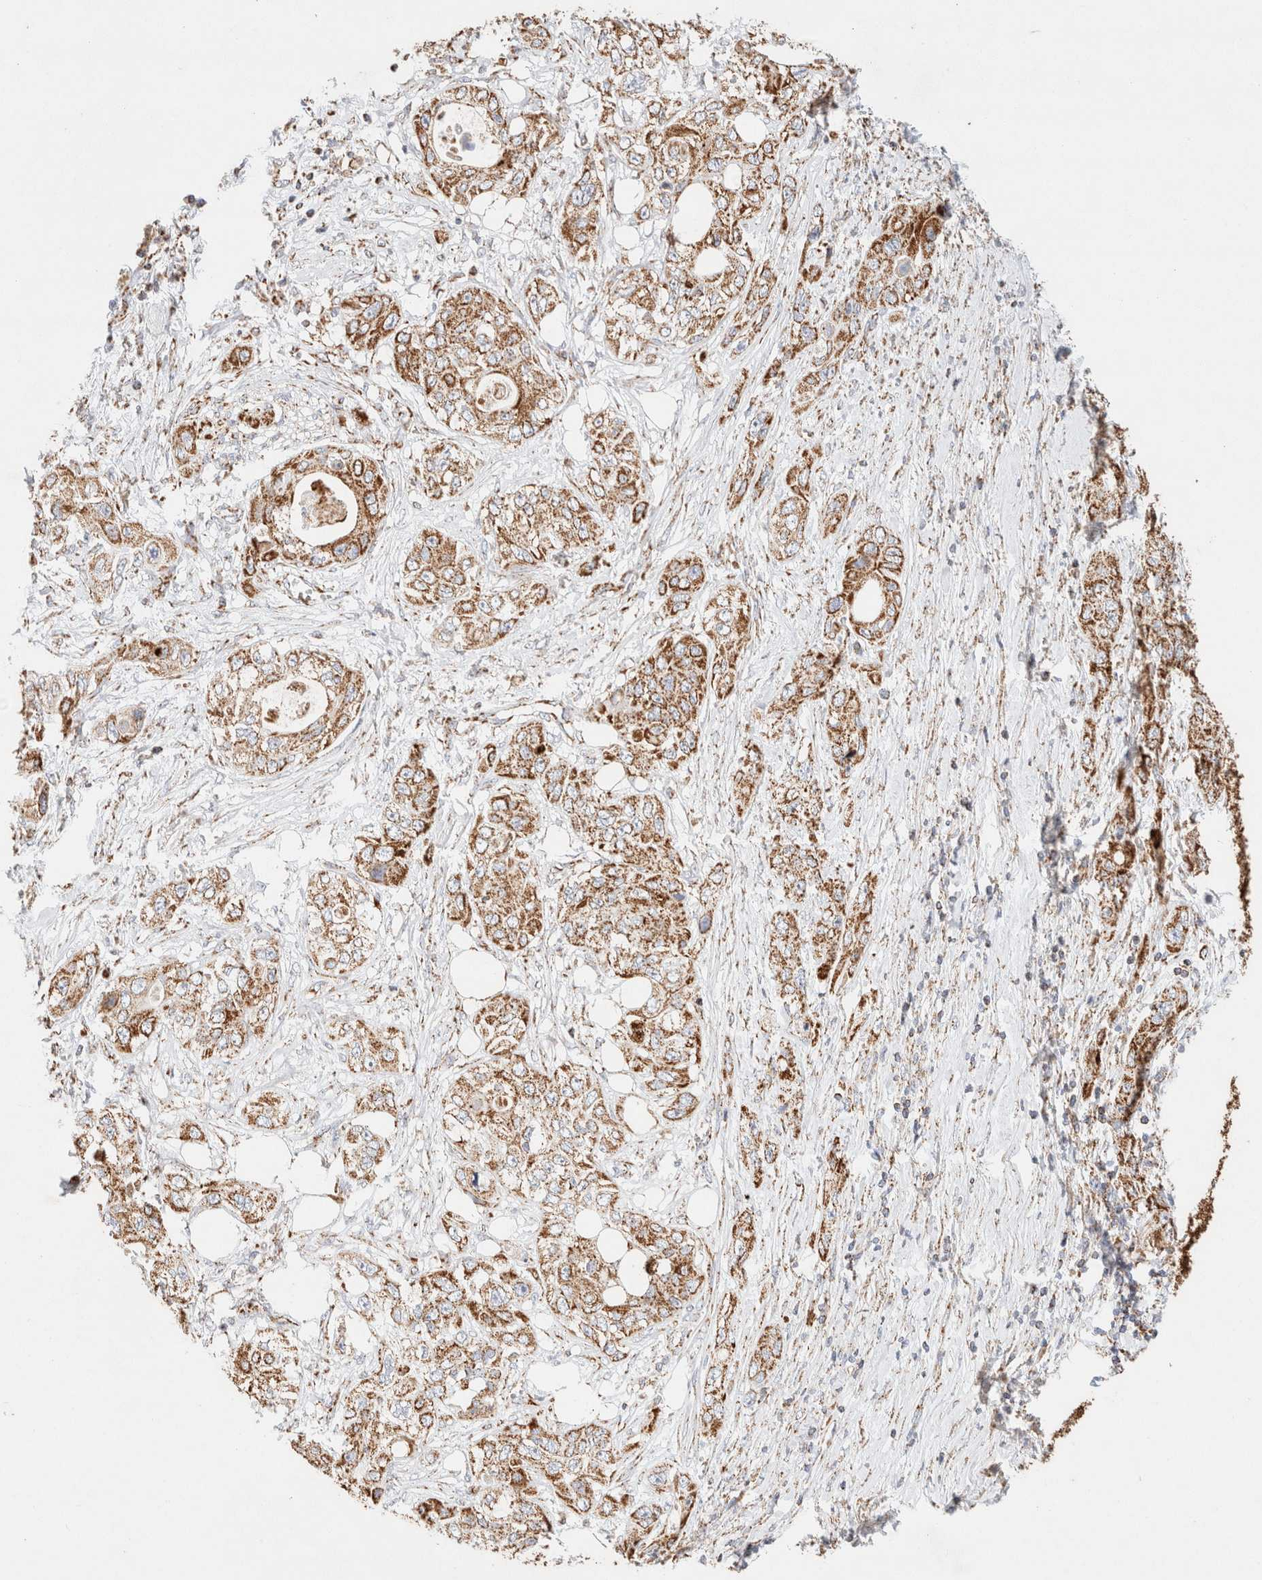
{"staining": {"intensity": "moderate", "quantity": ">75%", "location": "cytoplasmic/membranous"}, "tissue": "pancreatic cancer", "cell_type": "Tumor cells", "image_type": "cancer", "snomed": [{"axis": "morphology", "description": "Adenocarcinoma, NOS"}, {"axis": "topography", "description": "Pancreas"}], "caption": "There is medium levels of moderate cytoplasmic/membranous staining in tumor cells of pancreatic cancer, as demonstrated by immunohistochemical staining (brown color).", "gene": "PHB2", "patient": {"sex": "female", "age": 70}}